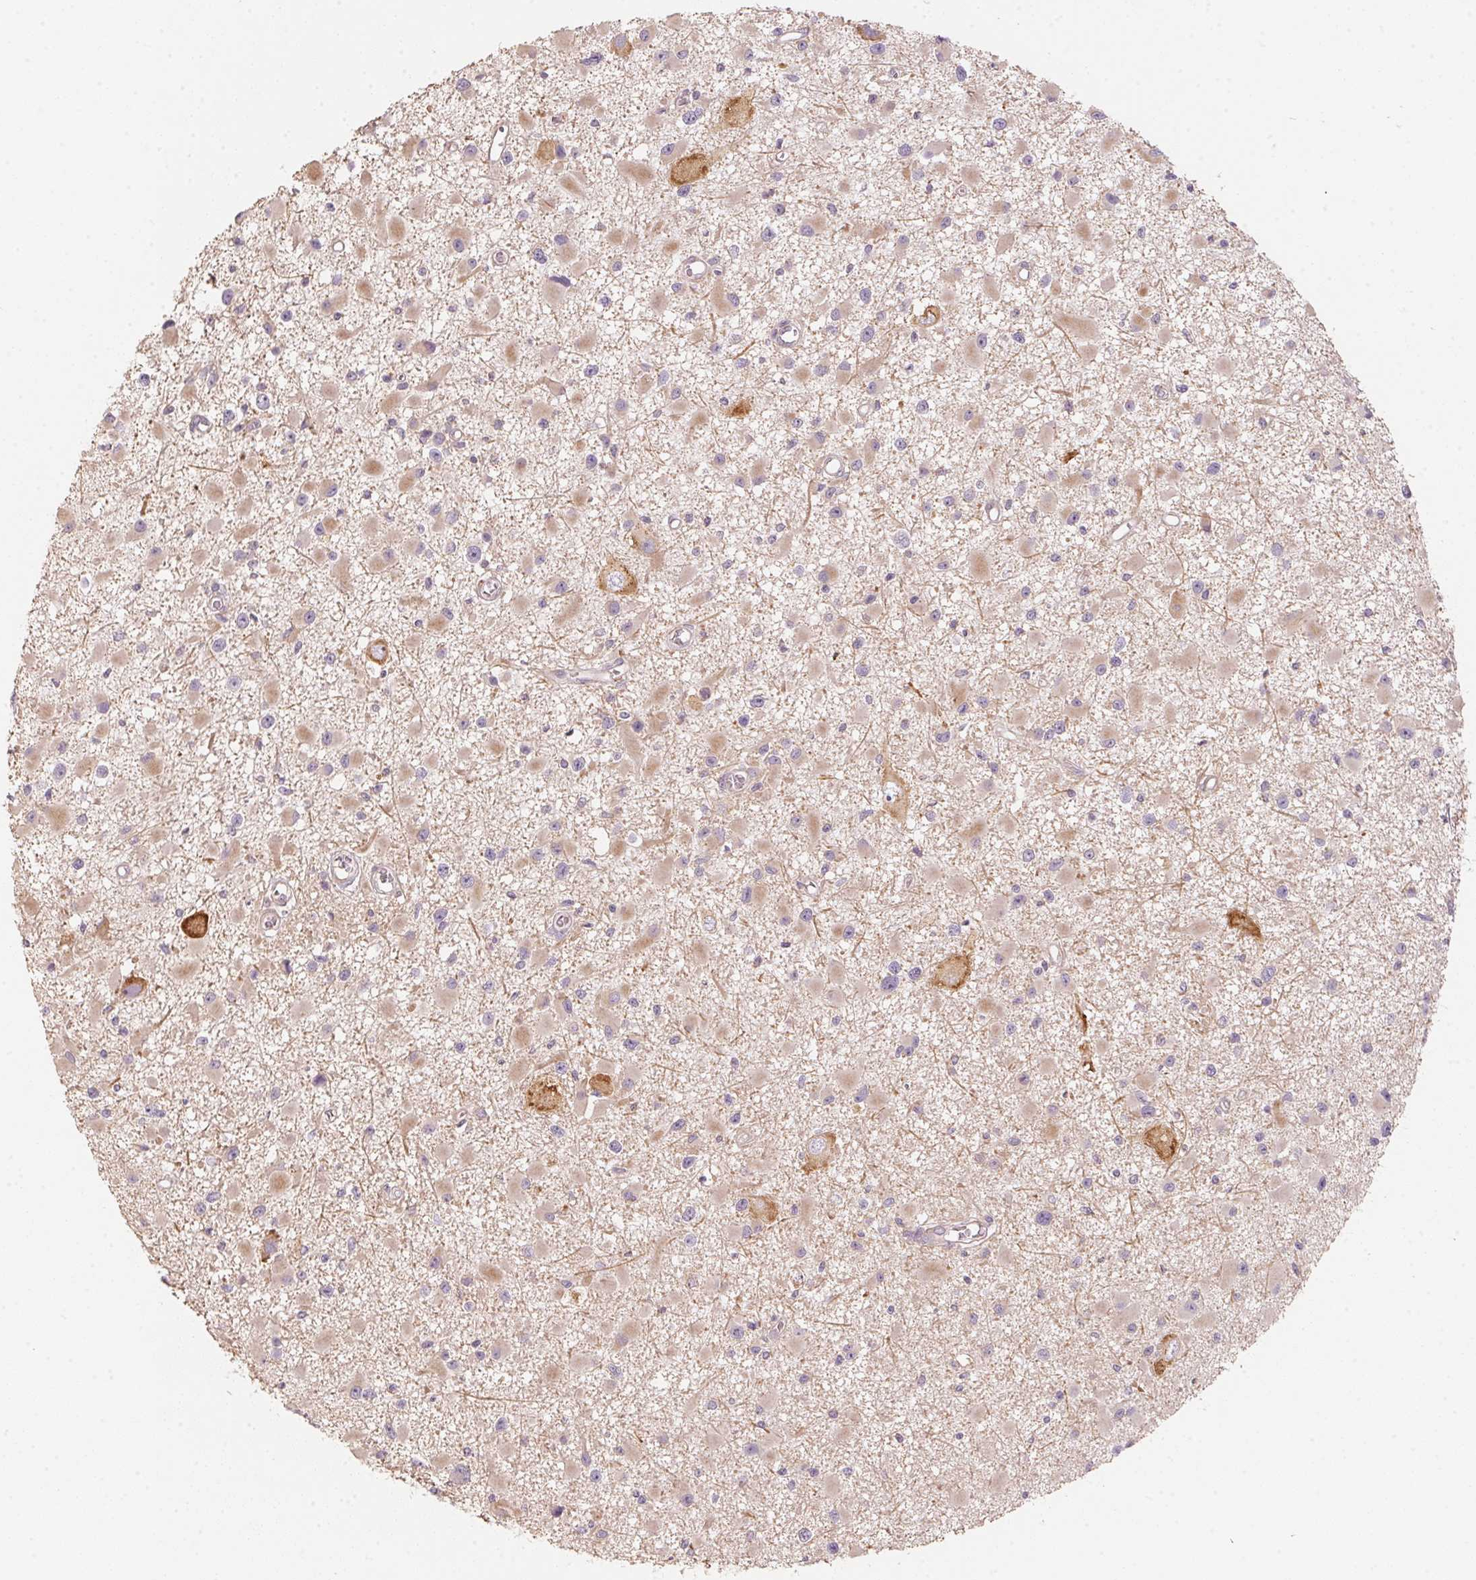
{"staining": {"intensity": "weak", "quantity": "<25%", "location": "cytoplasmic/membranous"}, "tissue": "glioma", "cell_type": "Tumor cells", "image_type": "cancer", "snomed": [{"axis": "morphology", "description": "Glioma, malignant, High grade"}, {"axis": "topography", "description": "Brain"}], "caption": "IHC histopathology image of glioma stained for a protein (brown), which displays no positivity in tumor cells.", "gene": "BLOC1S2", "patient": {"sex": "male", "age": 54}}